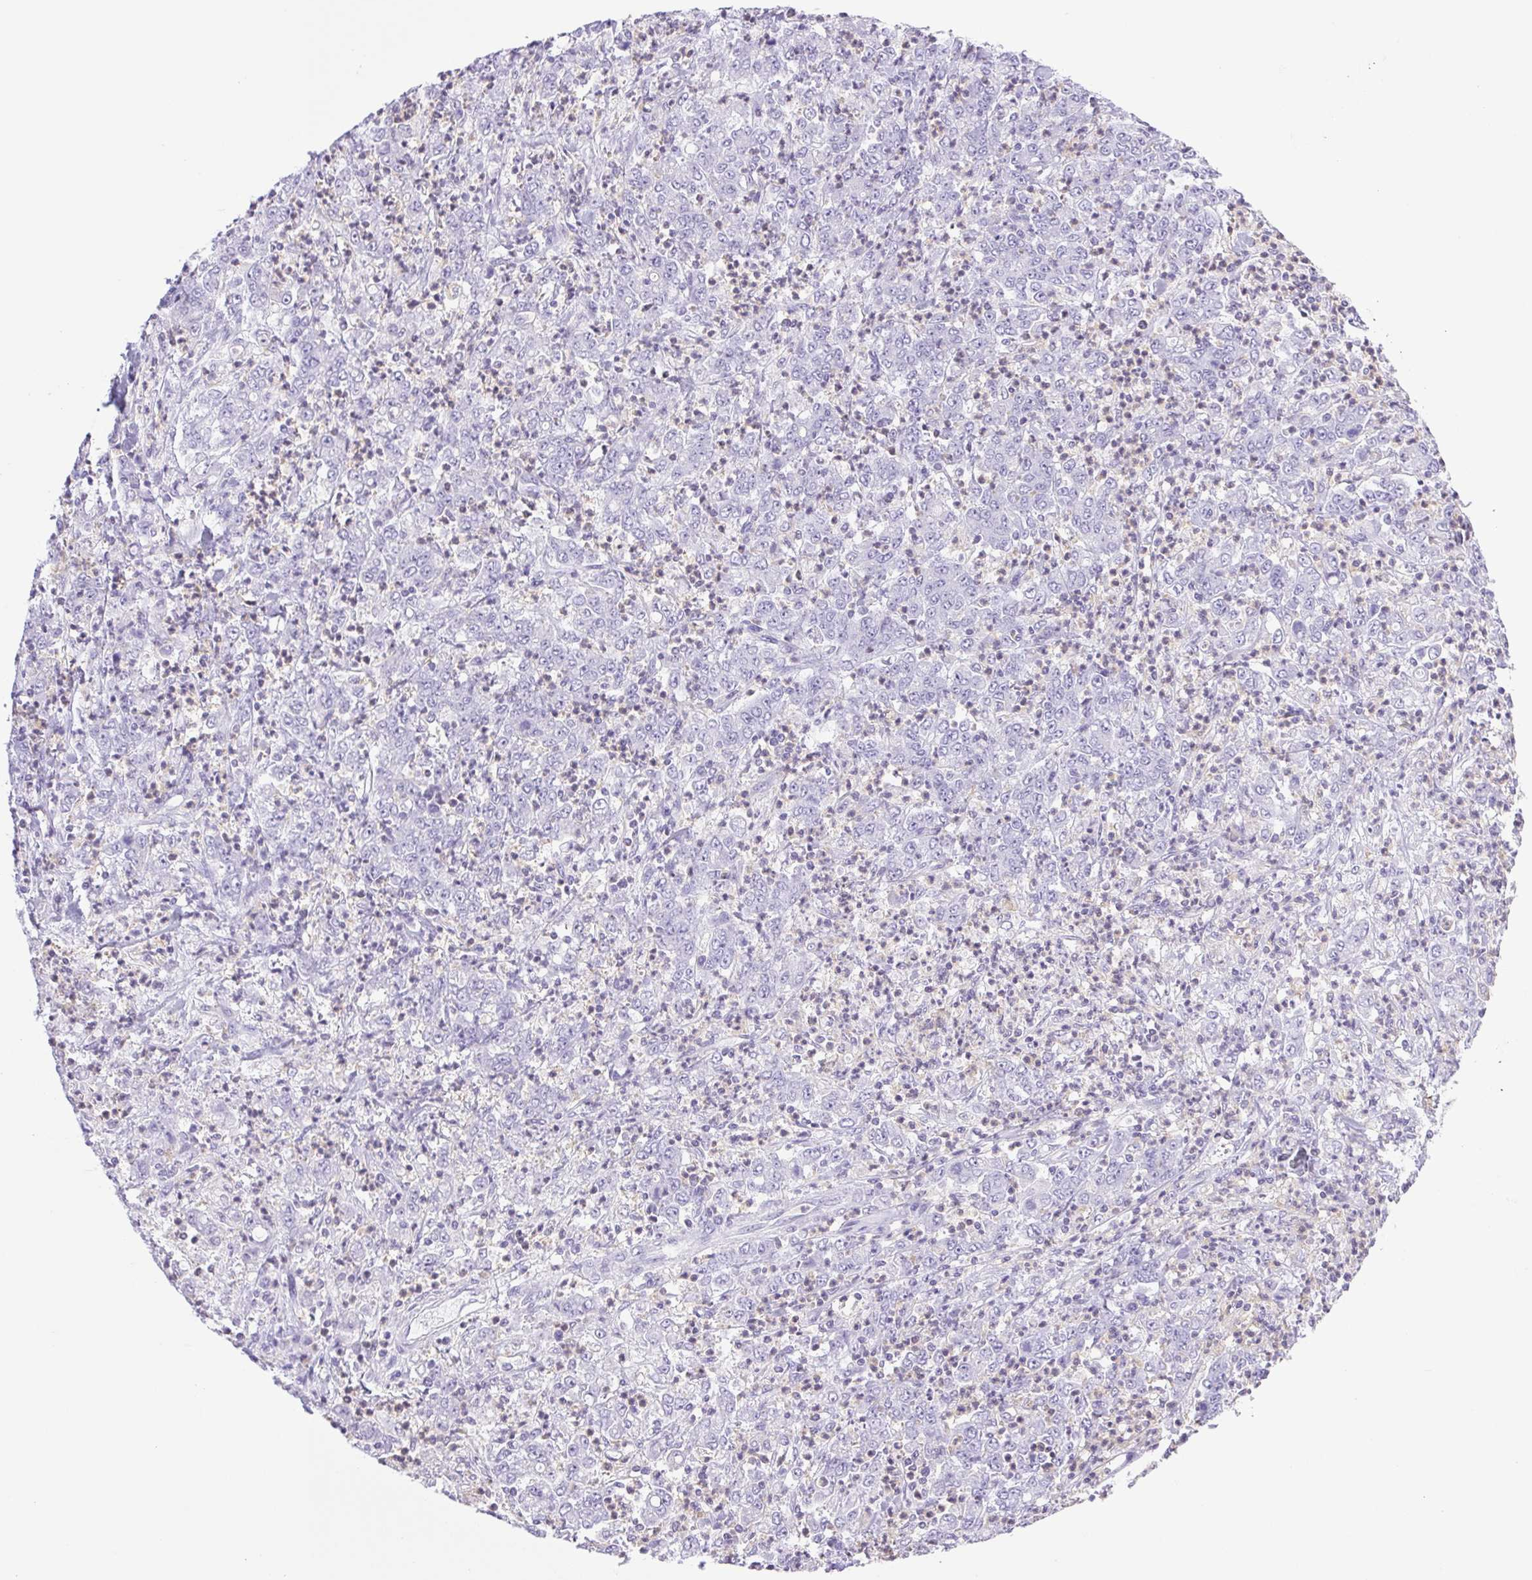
{"staining": {"intensity": "negative", "quantity": "none", "location": "none"}, "tissue": "stomach cancer", "cell_type": "Tumor cells", "image_type": "cancer", "snomed": [{"axis": "morphology", "description": "Adenocarcinoma, NOS"}, {"axis": "topography", "description": "Stomach, lower"}], "caption": "Adenocarcinoma (stomach) stained for a protein using immunohistochemistry (IHC) displays no positivity tumor cells.", "gene": "SYNPR", "patient": {"sex": "female", "age": 71}}